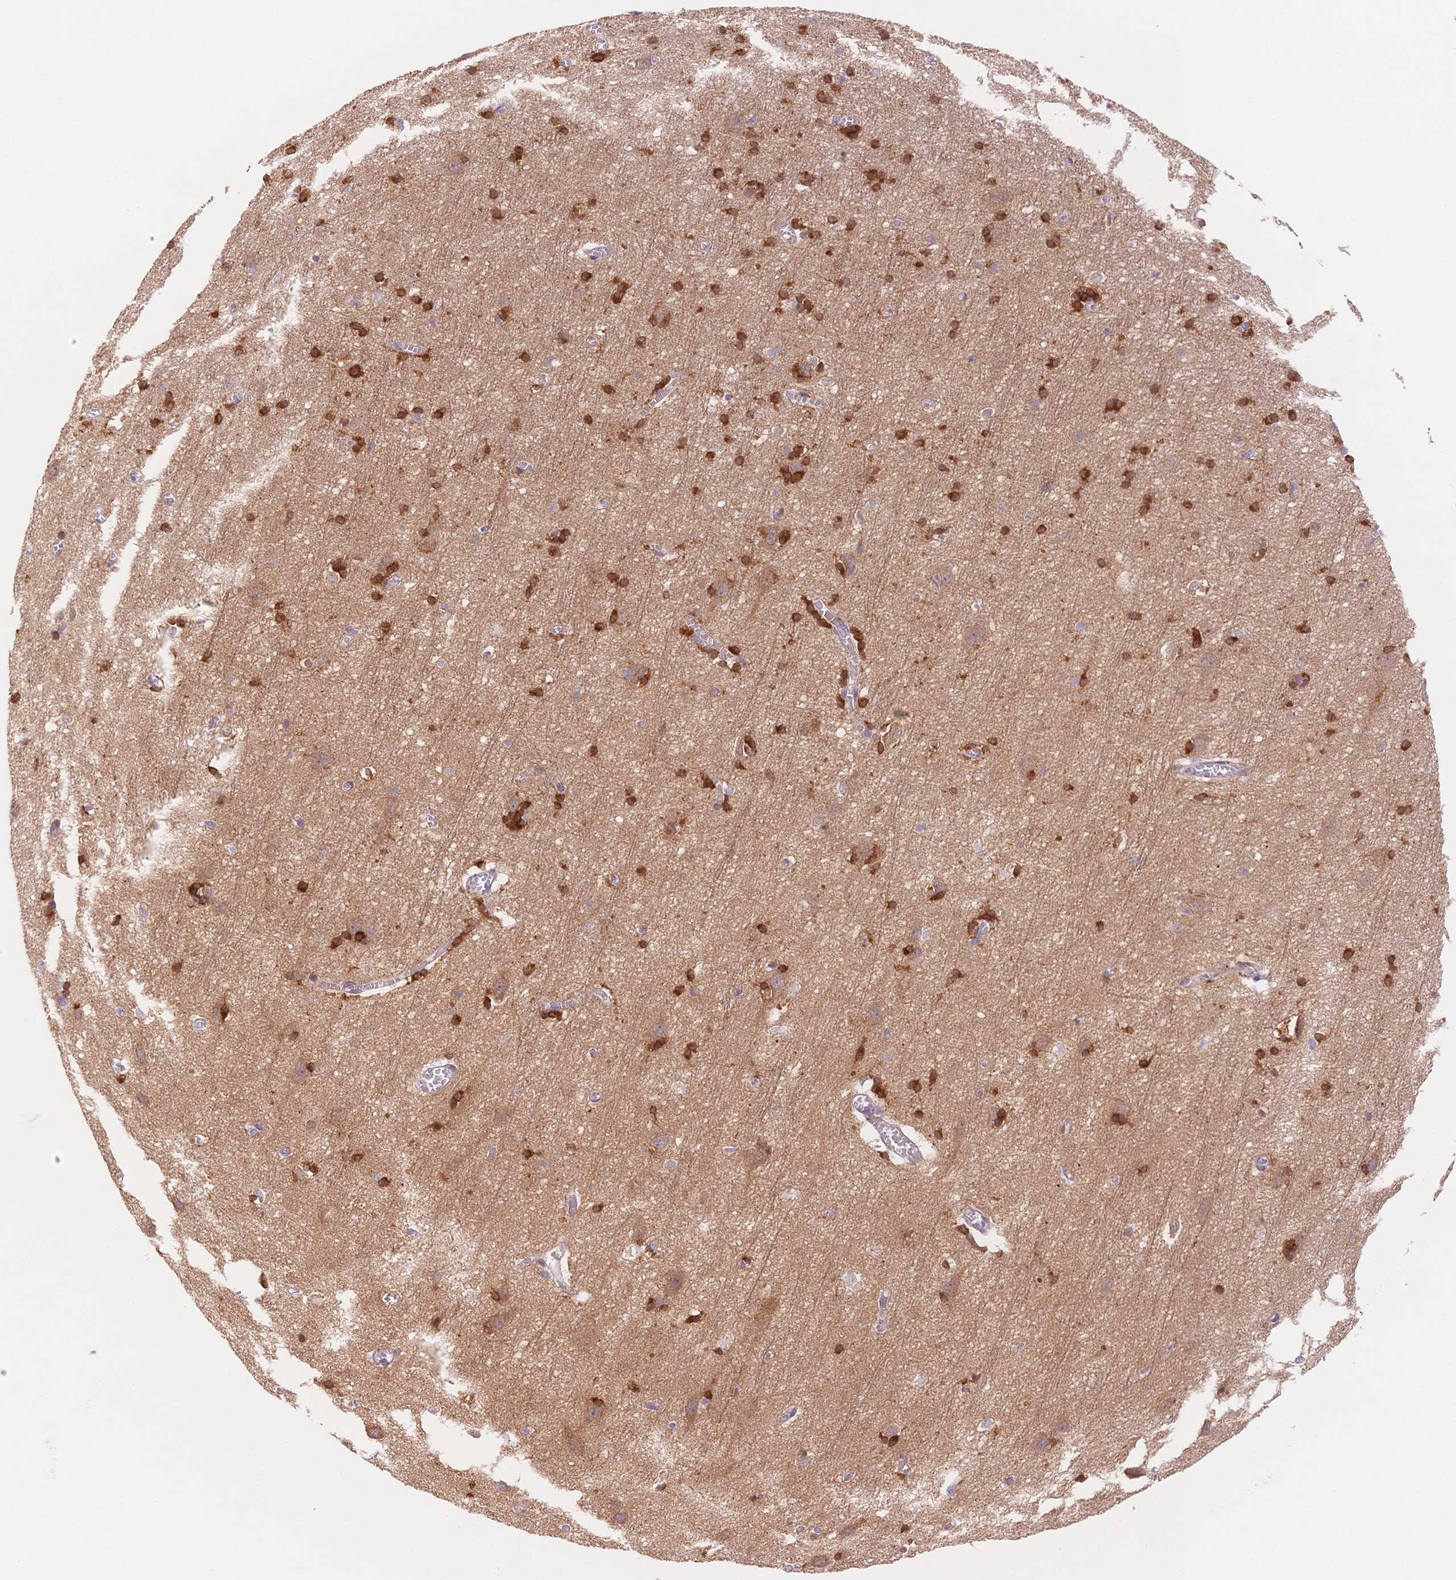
{"staining": {"intensity": "weak", "quantity": "25%-75%", "location": "cytoplasmic/membranous"}, "tissue": "cerebral cortex", "cell_type": "Endothelial cells", "image_type": "normal", "snomed": [{"axis": "morphology", "description": "Normal tissue, NOS"}, {"axis": "topography", "description": "Cerebral cortex"}], "caption": "This photomicrograph displays IHC staining of benign human cerebral cortex, with low weak cytoplasmic/membranous expression in about 25%-75% of endothelial cells.", "gene": "STK39", "patient": {"sex": "male", "age": 70}}